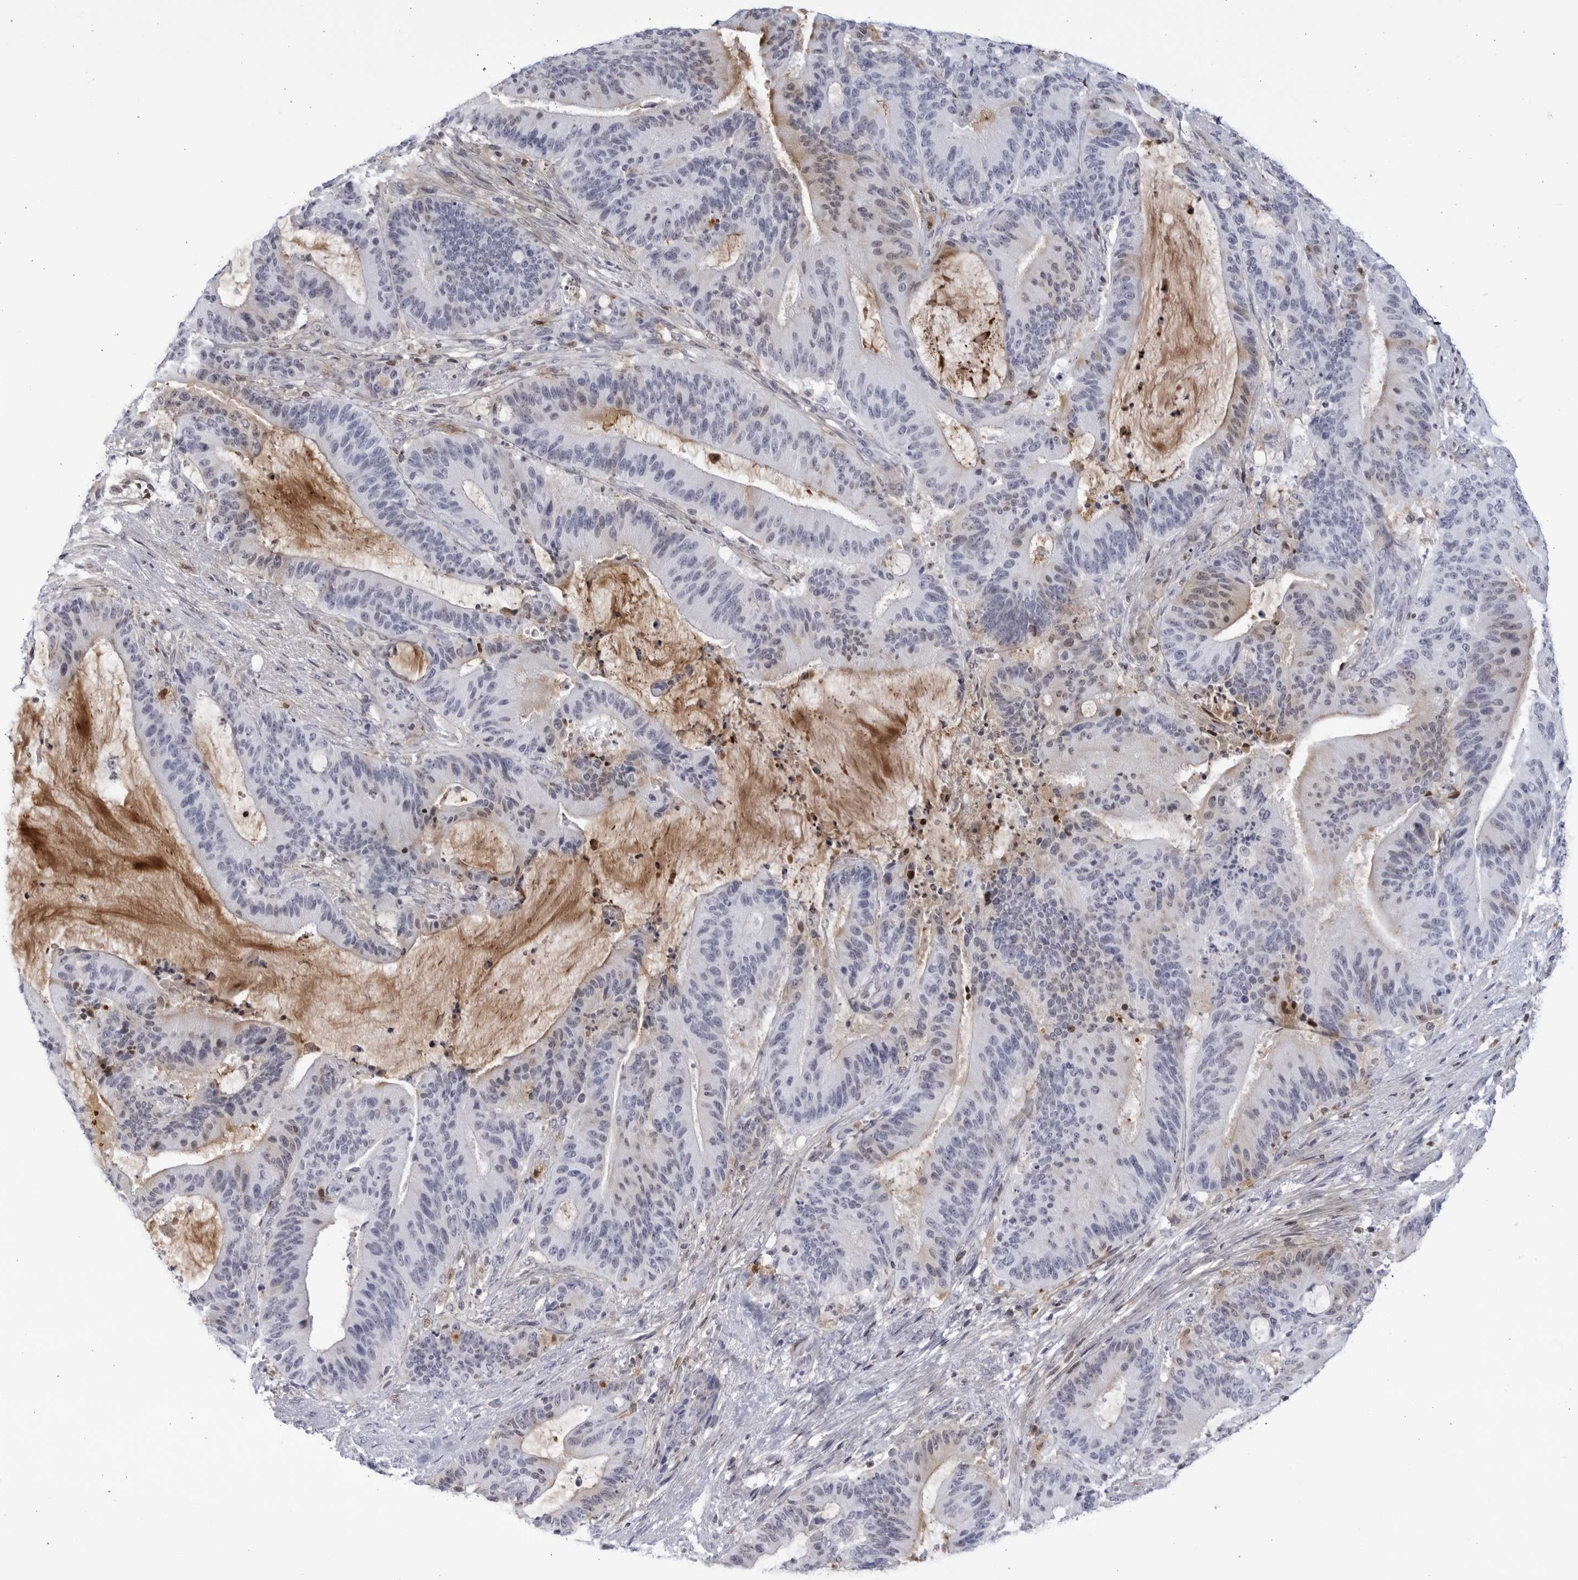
{"staining": {"intensity": "weak", "quantity": "25%-75%", "location": "cytoplasmic/membranous"}, "tissue": "liver cancer", "cell_type": "Tumor cells", "image_type": "cancer", "snomed": [{"axis": "morphology", "description": "Normal tissue, NOS"}, {"axis": "morphology", "description": "Cholangiocarcinoma"}, {"axis": "topography", "description": "Liver"}, {"axis": "topography", "description": "Peripheral nerve tissue"}], "caption": "Weak cytoplasmic/membranous protein staining is identified in about 25%-75% of tumor cells in liver cholangiocarcinoma. Ihc stains the protein in brown and the nuclei are stained blue.", "gene": "CNBD1", "patient": {"sex": "female", "age": 73}}